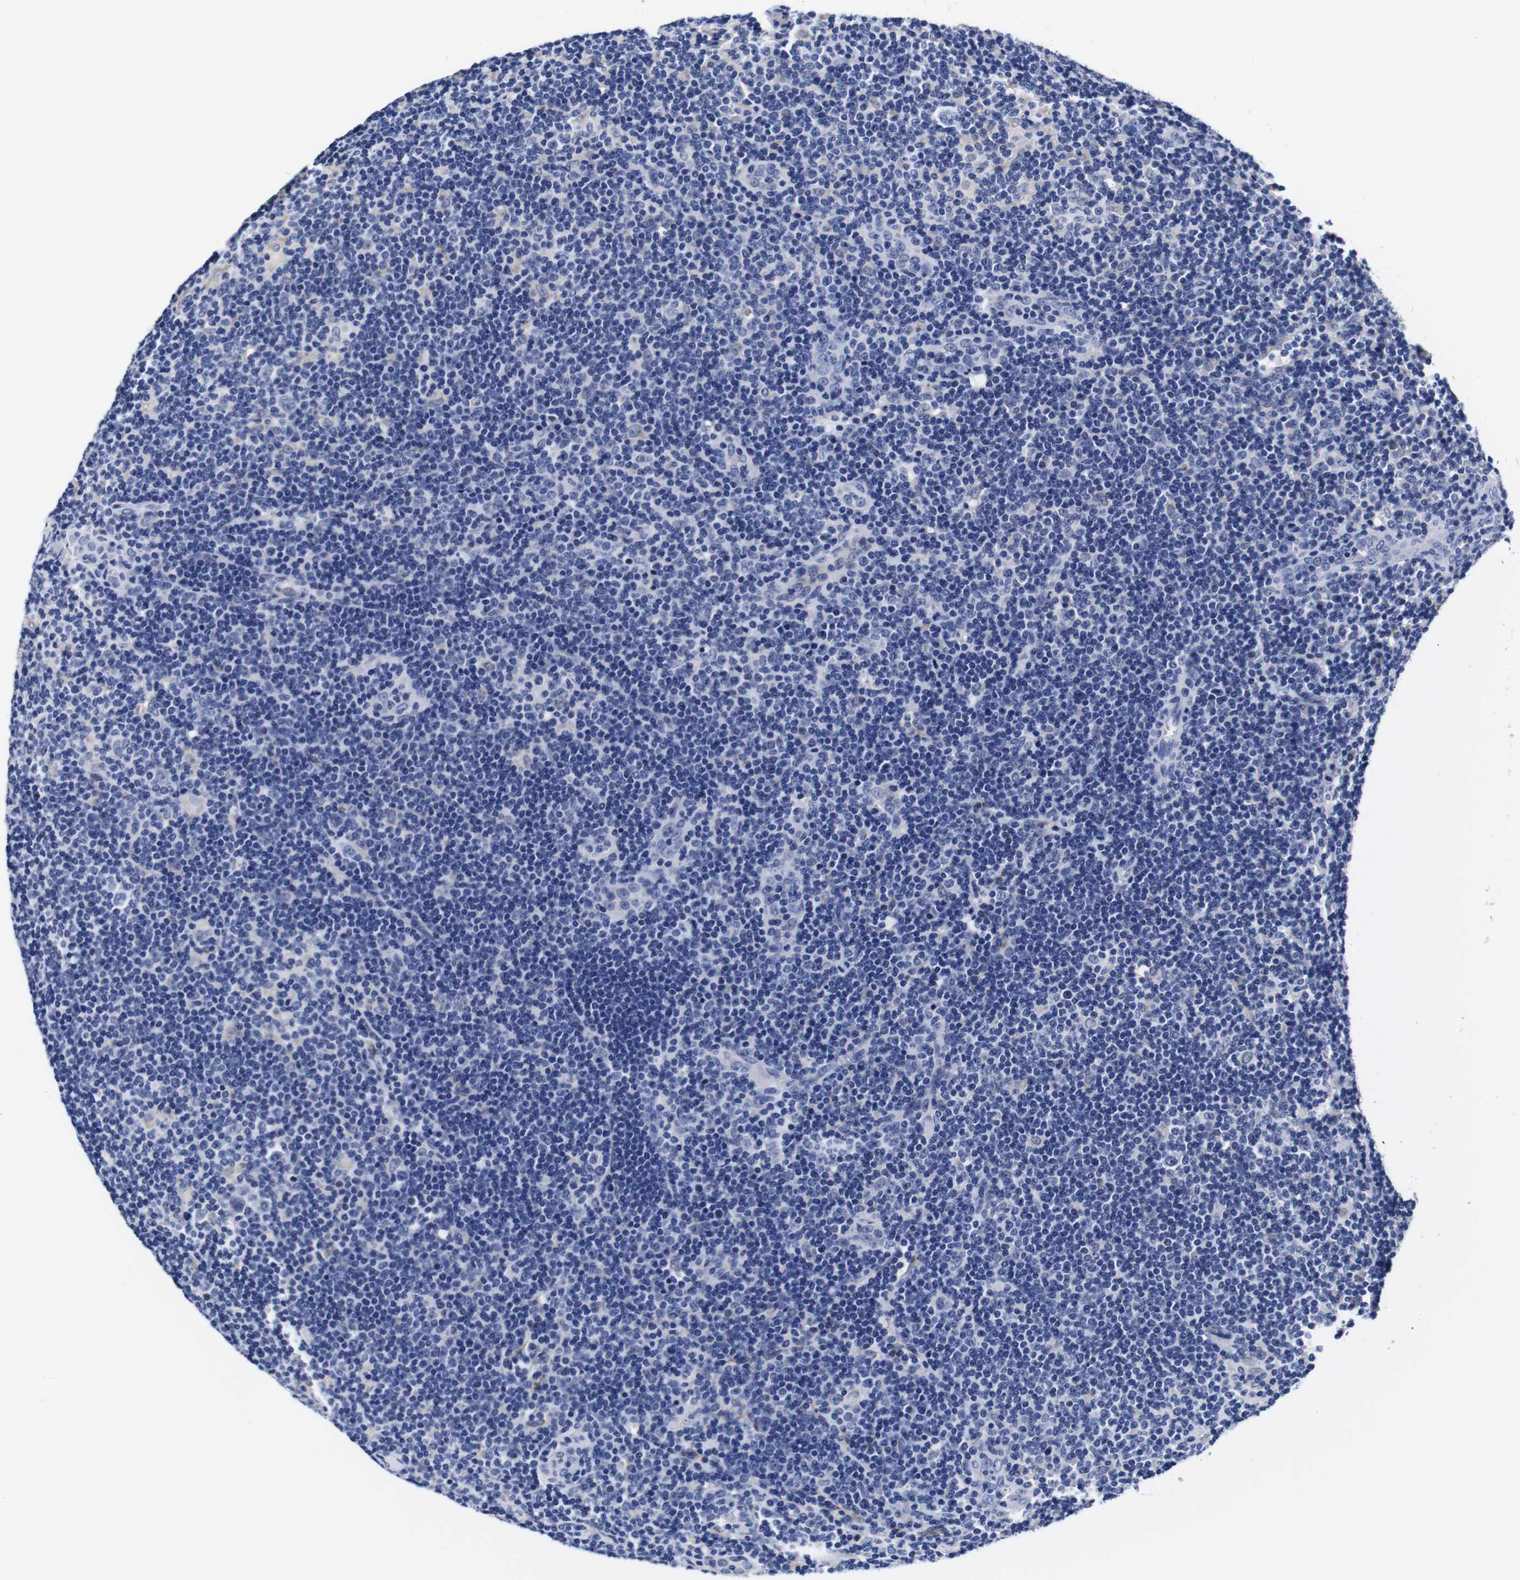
{"staining": {"intensity": "negative", "quantity": "none", "location": "none"}, "tissue": "lymphoma", "cell_type": "Tumor cells", "image_type": "cancer", "snomed": [{"axis": "morphology", "description": "Hodgkin's disease, NOS"}, {"axis": "topography", "description": "Lymph node"}], "caption": "A photomicrograph of lymphoma stained for a protein displays no brown staining in tumor cells. (DAB (3,3'-diaminobenzidine) immunohistochemistry (IHC) visualized using brightfield microscopy, high magnification).", "gene": "CLEC4G", "patient": {"sex": "female", "age": 57}}